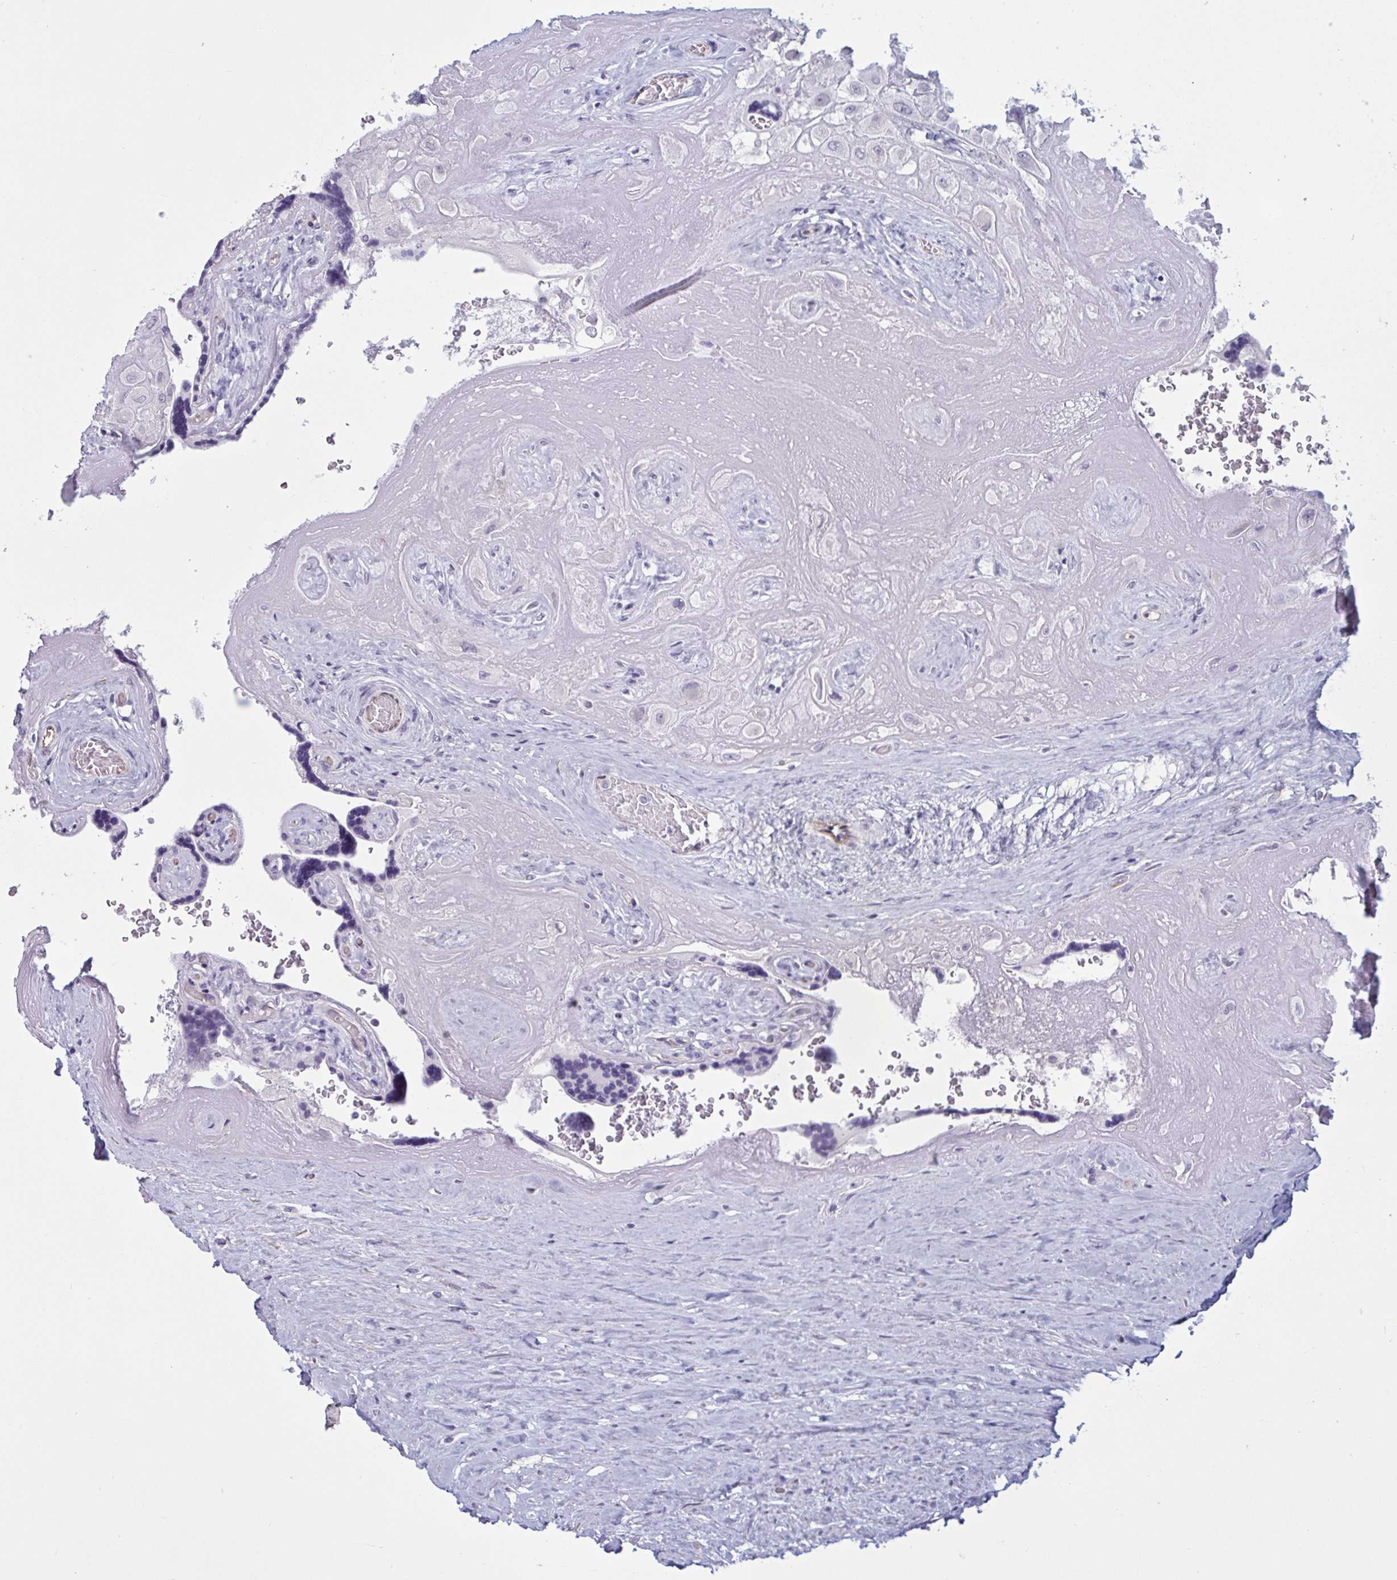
{"staining": {"intensity": "negative", "quantity": "none", "location": "none"}, "tissue": "placenta", "cell_type": "Decidual cells", "image_type": "normal", "snomed": [{"axis": "morphology", "description": "Normal tissue, NOS"}, {"axis": "topography", "description": "Placenta"}], "caption": "Immunohistochemical staining of unremarkable placenta demonstrates no significant expression in decidual cells.", "gene": "OR1L3", "patient": {"sex": "female", "age": 32}}